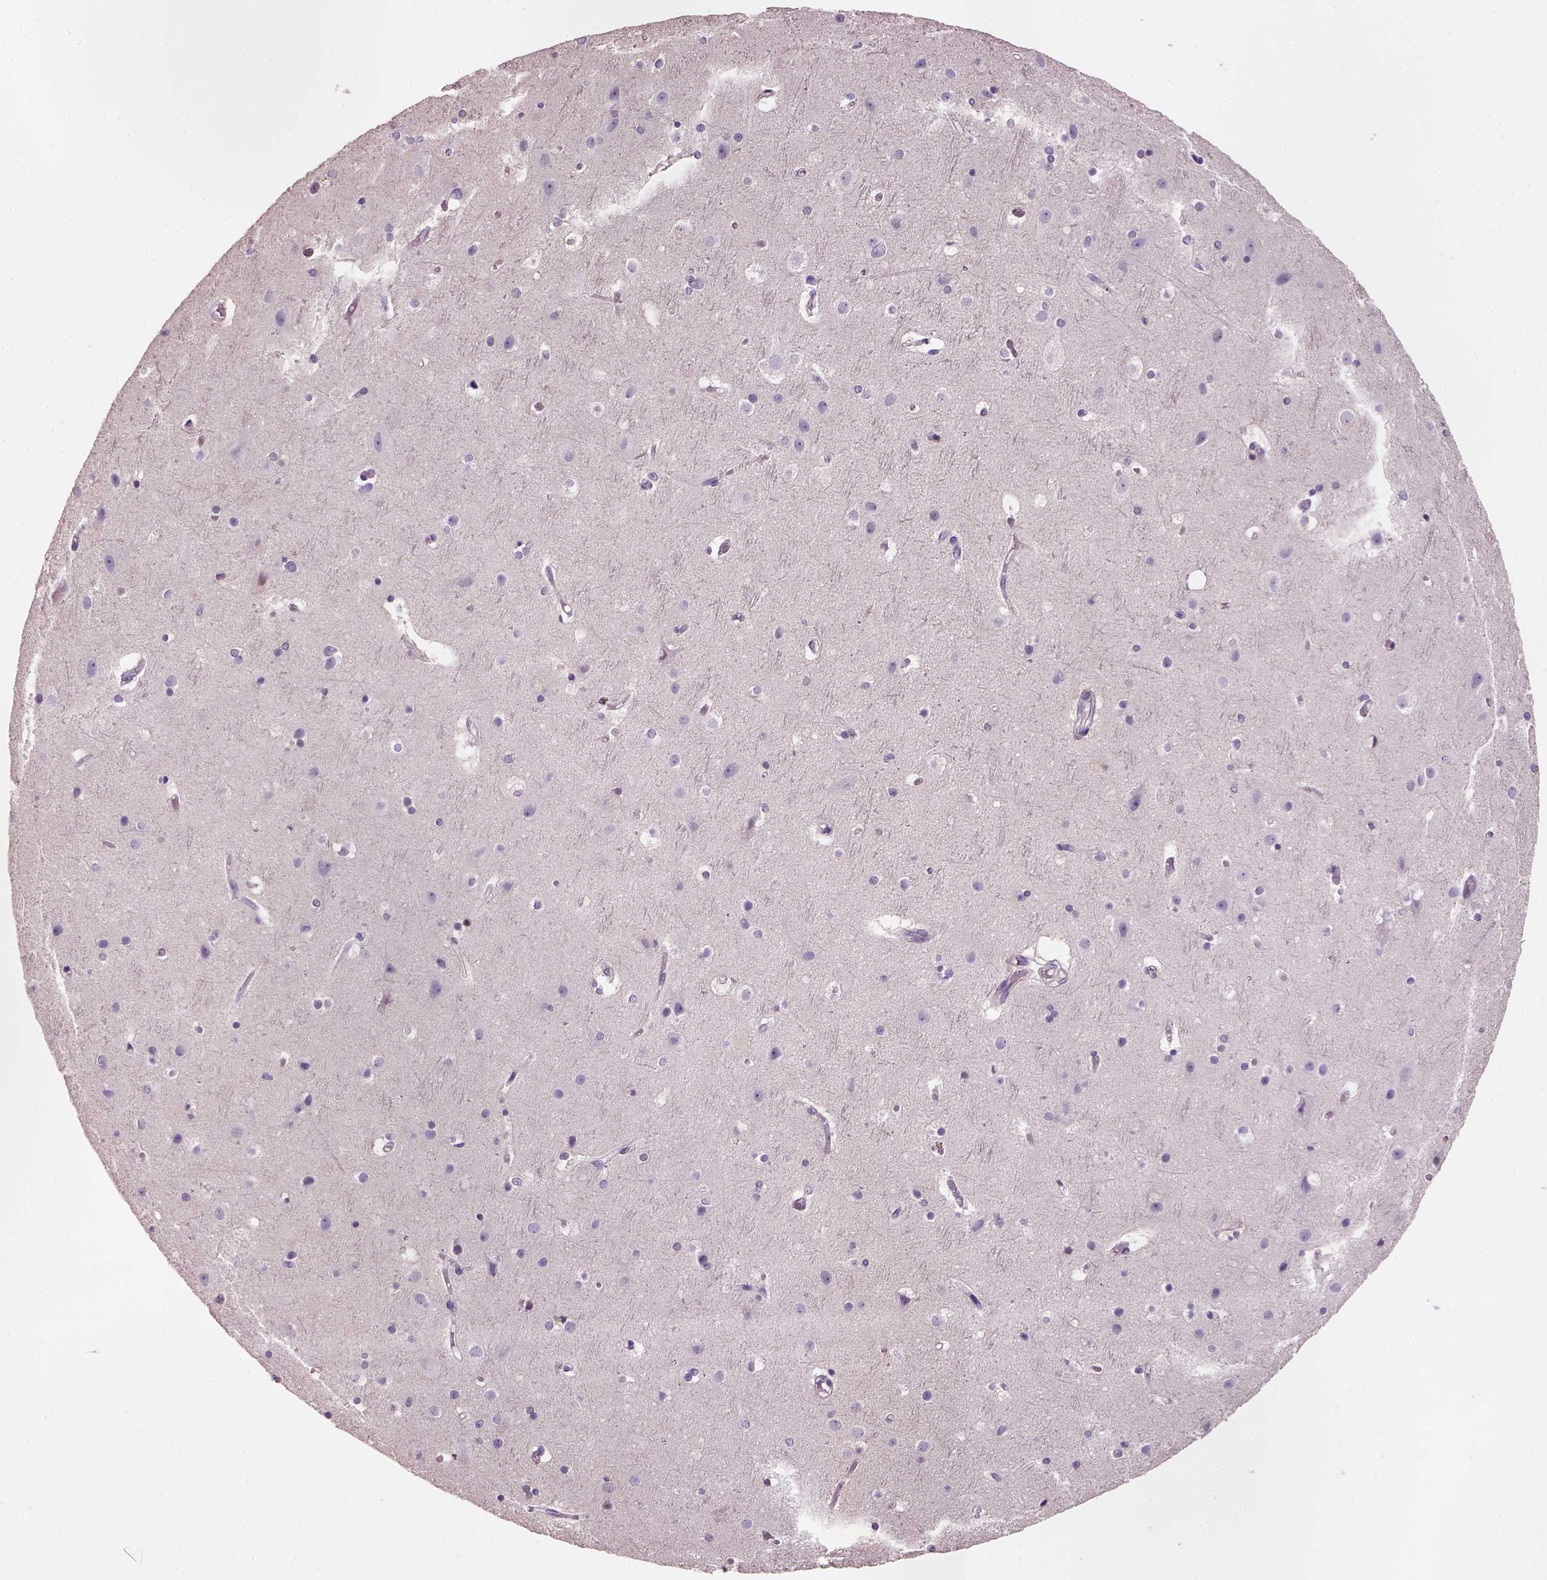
{"staining": {"intensity": "negative", "quantity": "none", "location": "none"}, "tissue": "cerebral cortex", "cell_type": "Endothelial cells", "image_type": "normal", "snomed": [{"axis": "morphology", "description": "Normal tissue, NOS"}, {"axis": "topography", "description": "Cerebral cortex"}], "caption": "High power microscopy image of an IHC image of unremarkable cerebral cortex, revealing no significant staining in endothelial cells. Nuclei are stained in blue.", "gene": "ELOVL3", "patient": {"sex": "female", "age": 52}}